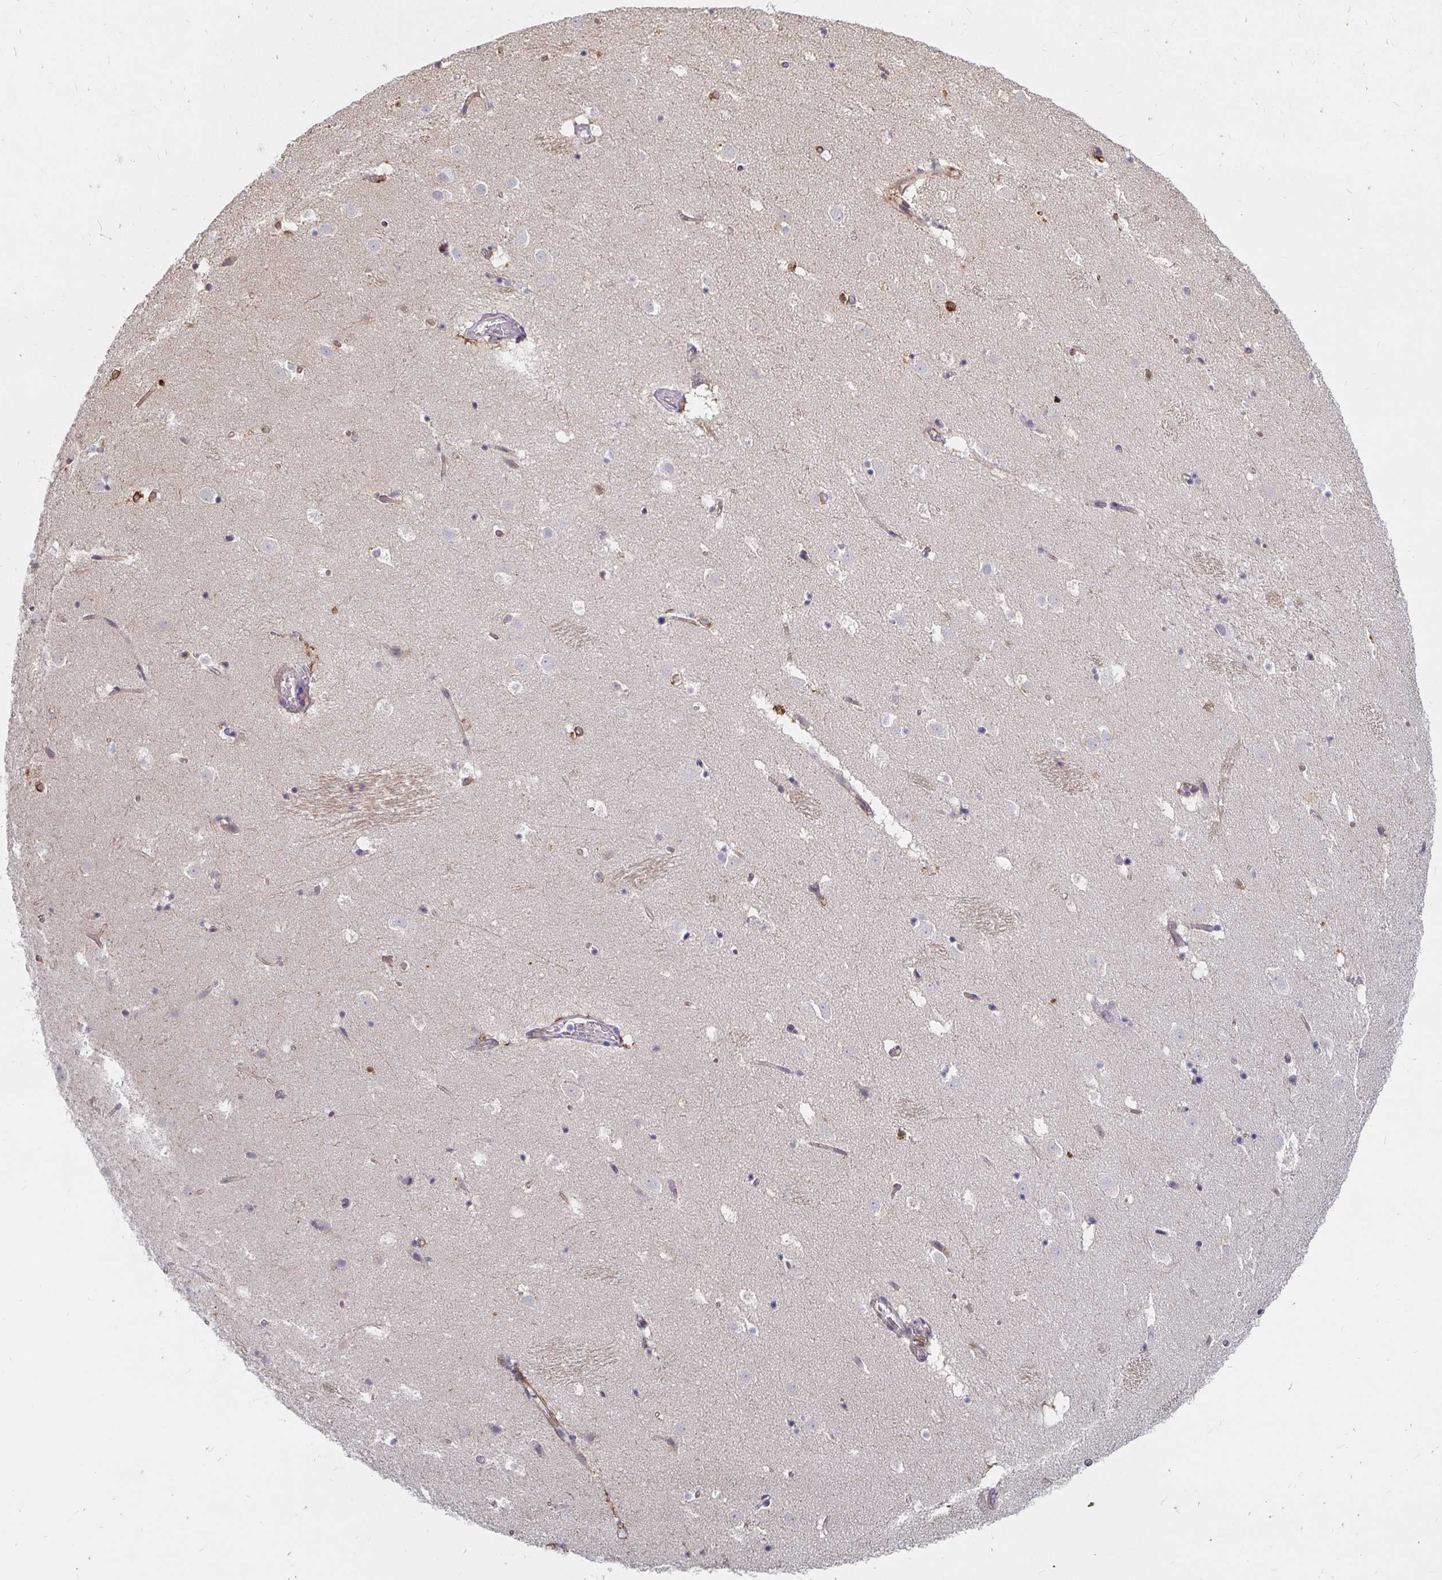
{"staining": {"intensity": "negative", "quantity": "none", "location": "none"}, "tissue": "caudate", "cell_type": "Glial cells", "image_type": "normal", "snomed": [{"axis": "morphology", "description": "Normal tissue, NOS"}, {"axis": "topography", "description": "Lateral ventricle wall"}], "caption": "High power microscopy photomicrograph of an IHC histopathology image of unremarkable caudate, revealing no significant positivity in glial cells. The staining is performed using DAB brown chromogen with nuclei counter-stained in using hematoxylin.", "gene": "CCDC85A", "patient": {"sex": "male", "age": 37}}